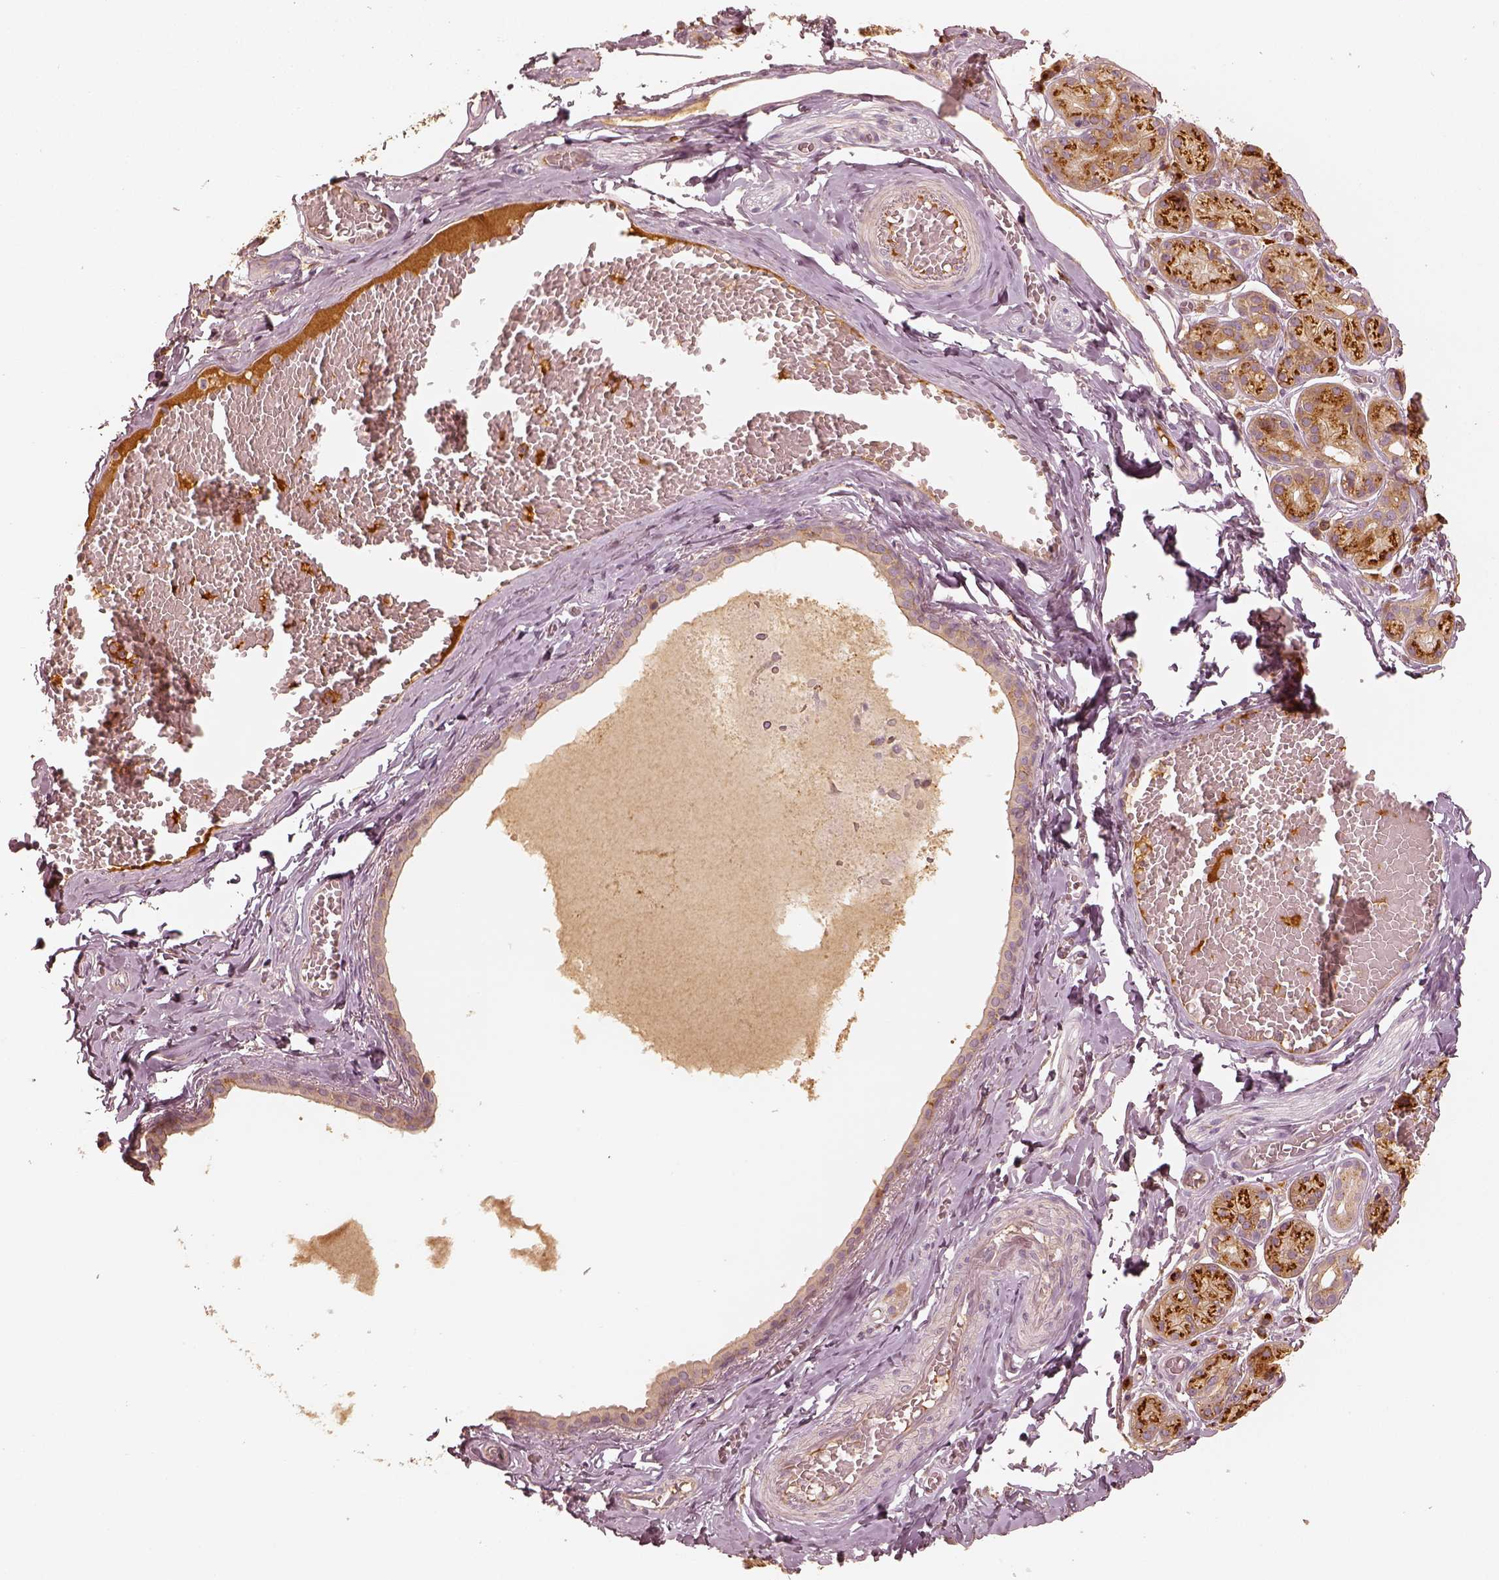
{"staining": {"intensity": "strong", "quantity": ">75%", "location": "cytoplasmic/membranous"}, "tissue": "salivary gland", "cell_type": "Glandular cells", "image_type": "normal", "snomed": [{"axis": "morphology", "description": "Normal tissue, NOS"}, {"axis": "topography", "description": "Salivary gland"}, {"axis": "topography", "description": "Peripheral nerve tissue"}], "caption": "Salivary gland was stained to show a protein in brown. There is high levels of strong cytoplasmic/membranous expression in about >75% of glandular cells. (DAB IHC, brown staining for protein, blue staining for nuclei).", "gene": "GORASP2", "patient": {"sex": "male", "age": 71}}